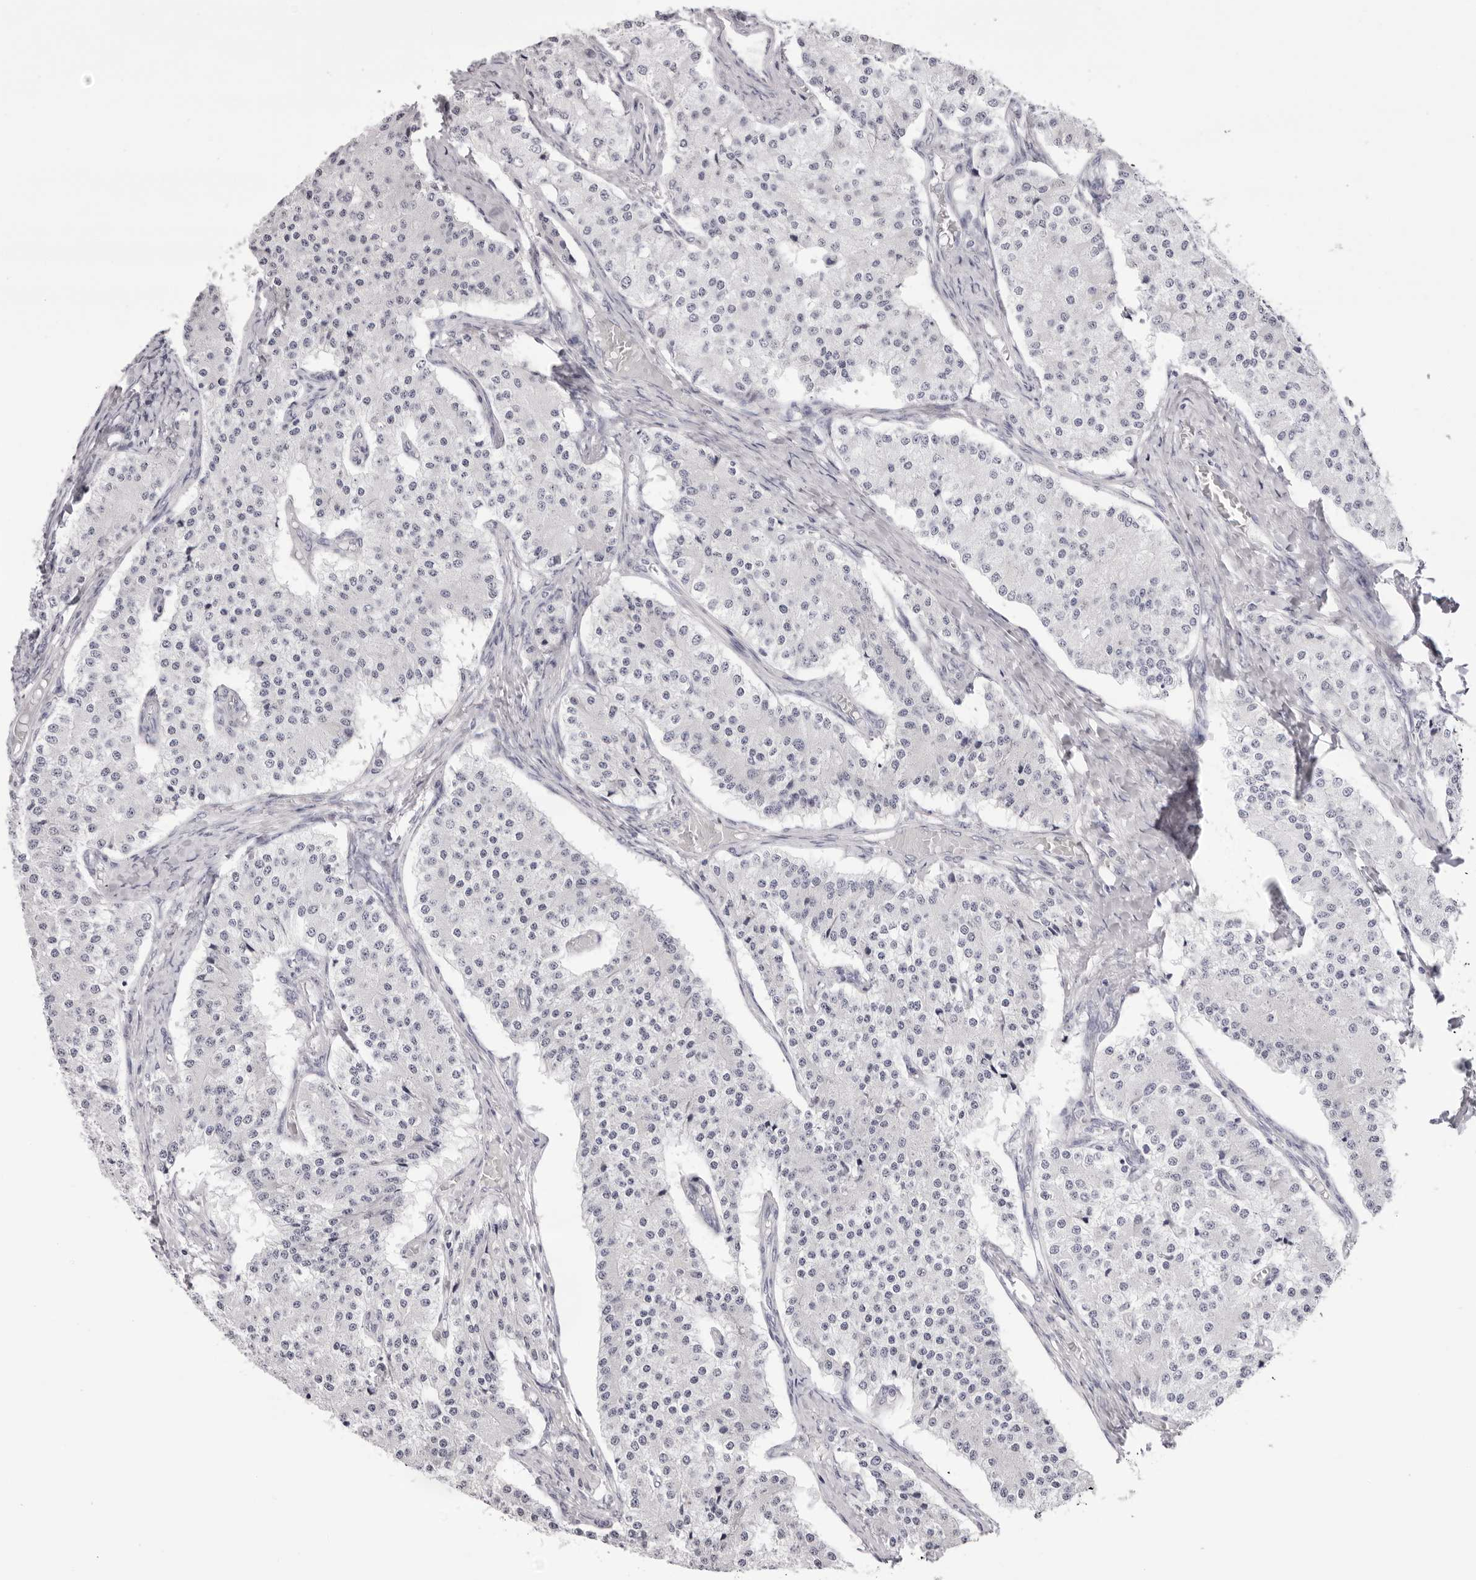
{"staining": {"intensity": "negative", "quantity": "none", "location": "none"}, "tissue": "carcinoid", "cell_type": "Tumor cells", "image_type": "cancer", "snomed": [{"axis": "morphology", "description": "Carcinoid, malignant, NOS"}, {"axis": "topography", "description": "Colon"}], "caption": "DAB (3,3'-diaminobenzidine) immunohistochemical staining of carcinoid exhibits no significant staining in tumor cells. Brightfield microscopy of immunohistochemistry (IHC) stained with DAB (3,3'-diaminobenzidine) (brown) and hematoxylin (blue), captured at high magnification.", "gene": "SMIM2", "patient": {"sex": "female", "age": 52}}